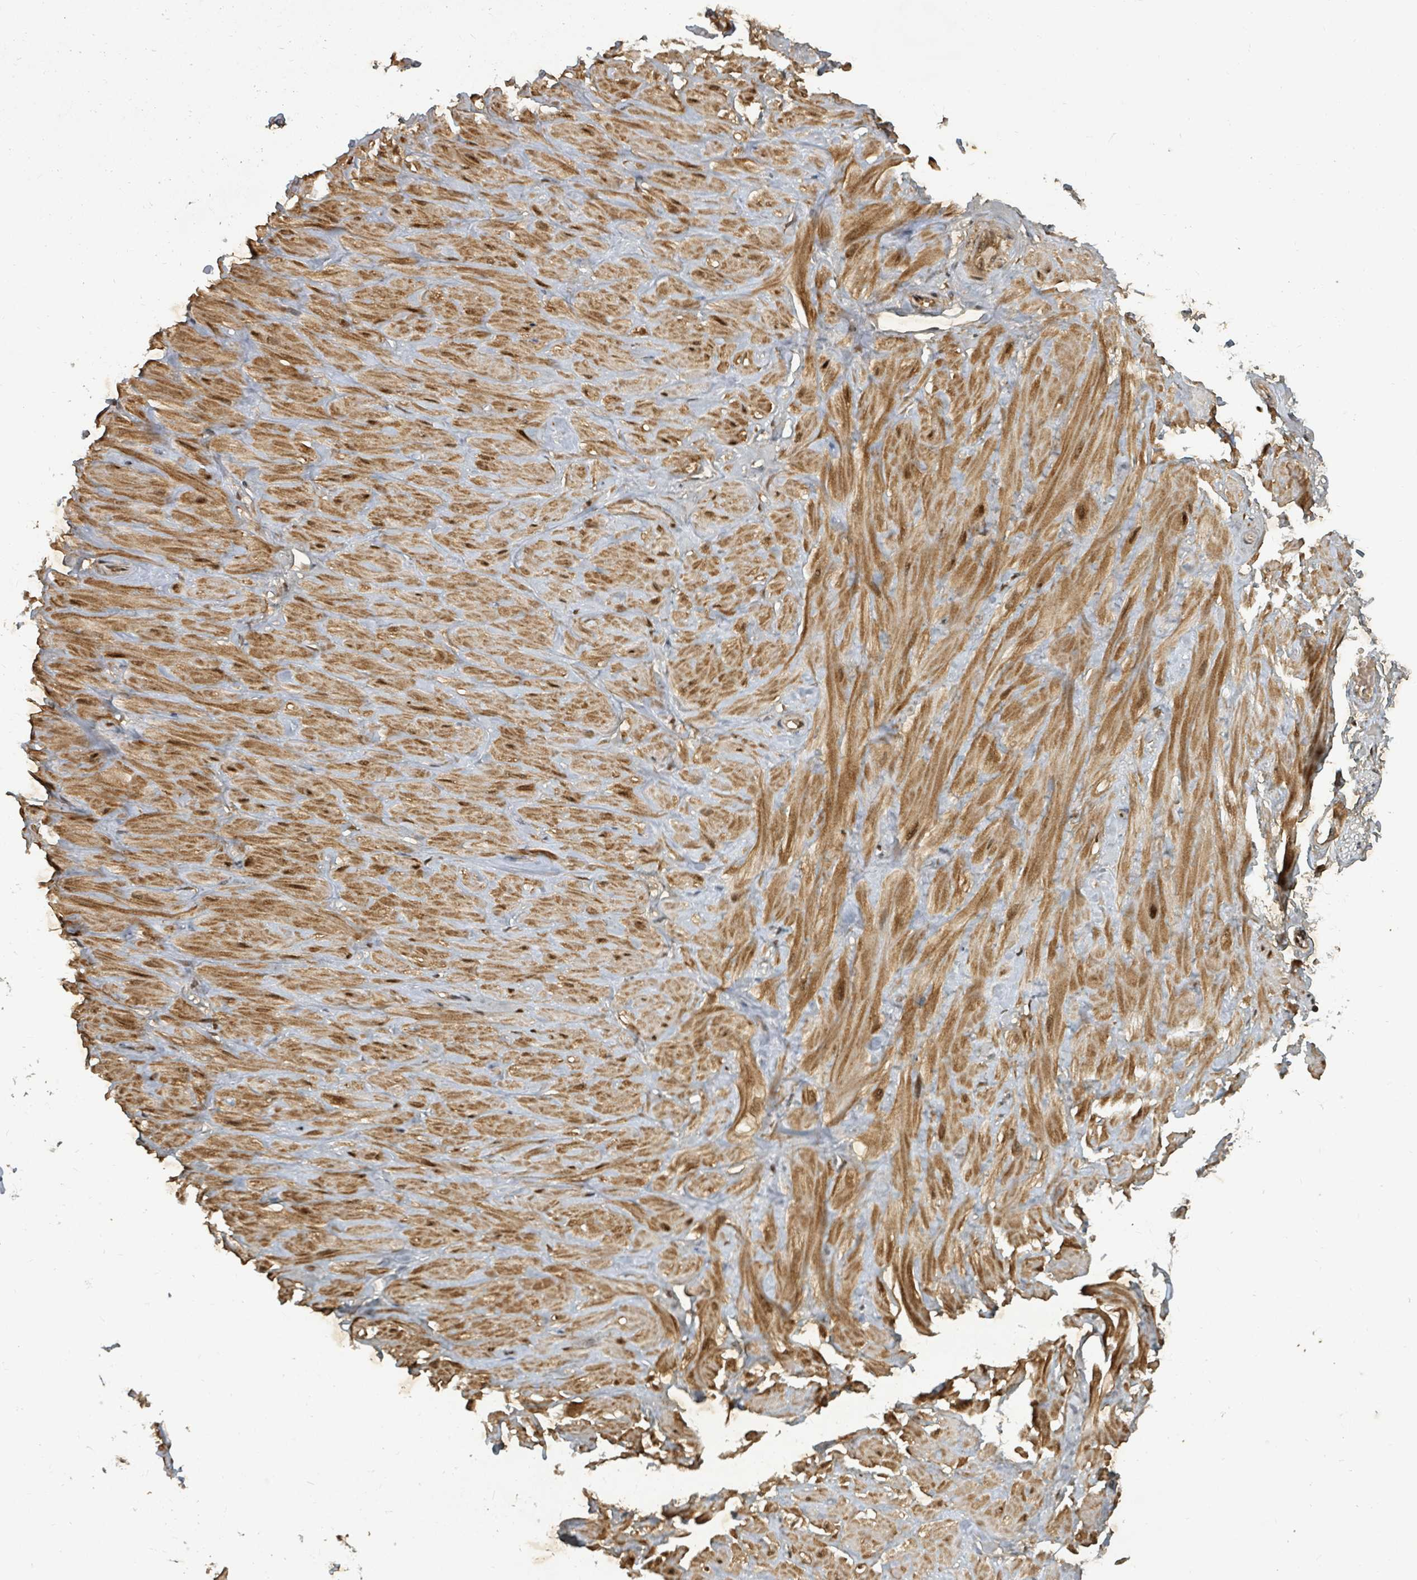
{"staining": {"intensity": "moderate", "quantity": "25%-75%", "location": "cytoplasmic/membranous"}, "tissue": "adipose tissue", "cell_type": "Adipocytes", "image_type": "normal", "snomed": [{"axis": "morphology", "description": "Normal tissue, NOS"}, {"axis": "topography", "description": "Adipose tissue"}, {"axis": "topography", "description": "Vascular tissue"}, {"axis": "topography", "description": "Peripheral nerve tissue"}], "caption": "IHC staining of benign adipose tissue, which exhibits medium levels of moderate cytoplasmic/membranous staining in approximately 25%-75% of adipocytes indicating moderate cytoplasmic/membranous protein positivity. The staining was performed using DAB (3,3'-diaminobenzidine) (brown) for protein detection and nuclei were counterstained in hematoxylin (blue).", "gene": "KDM4E", "patient": {"sex": "male", "age": 25}}